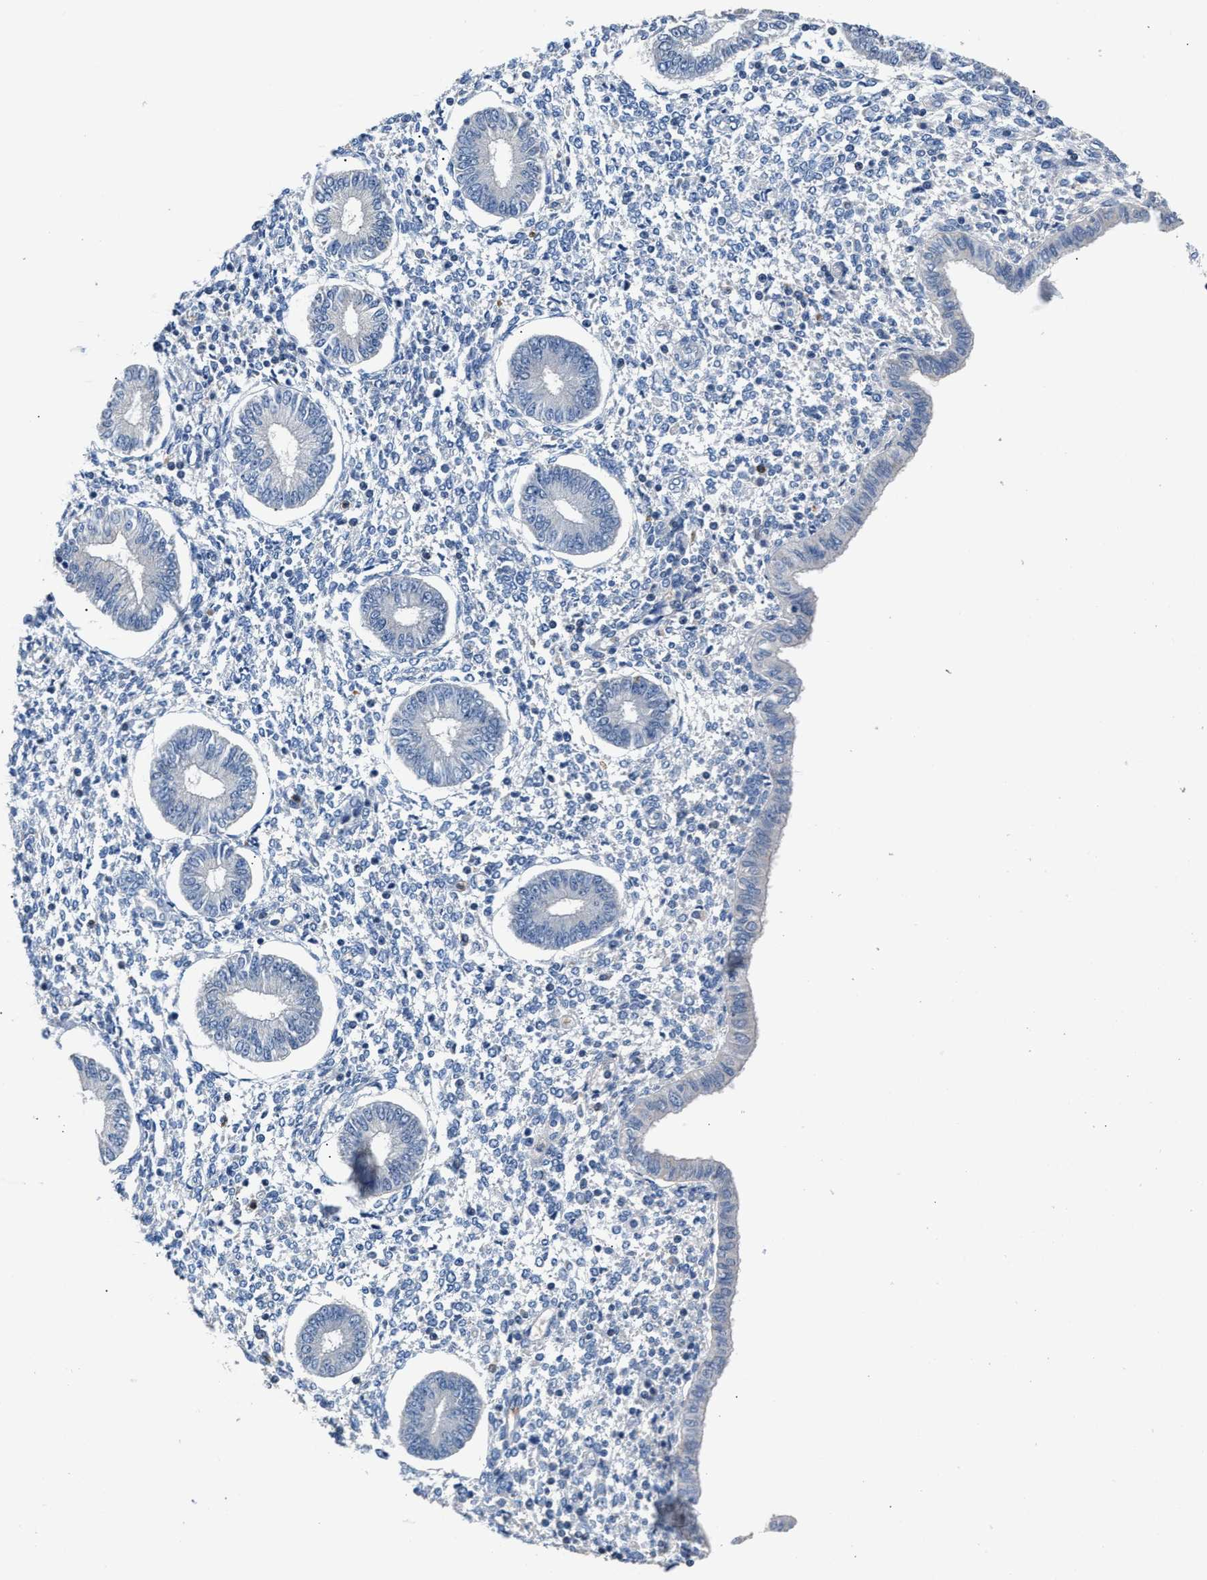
{"staining": {"intensity": "negative", "quantity": "none", "location": "none"}, "tissue": "endometrium", "cell_type": "Cells in endometrial stroma", "image_type": "normal", "snomed": [{"axis": "morphology", "description": "Normal tissue, NOS"}, {"axis": "topography", "description": "Endometrium"}], "caption": "Immunohistochemistry micrograph of normal human endometrium stained for a protein (brown), which displays no staining in cells in endometrial stroma.", "gene": "CCDC171", "patient": {"sex": "female", "age": 50}}